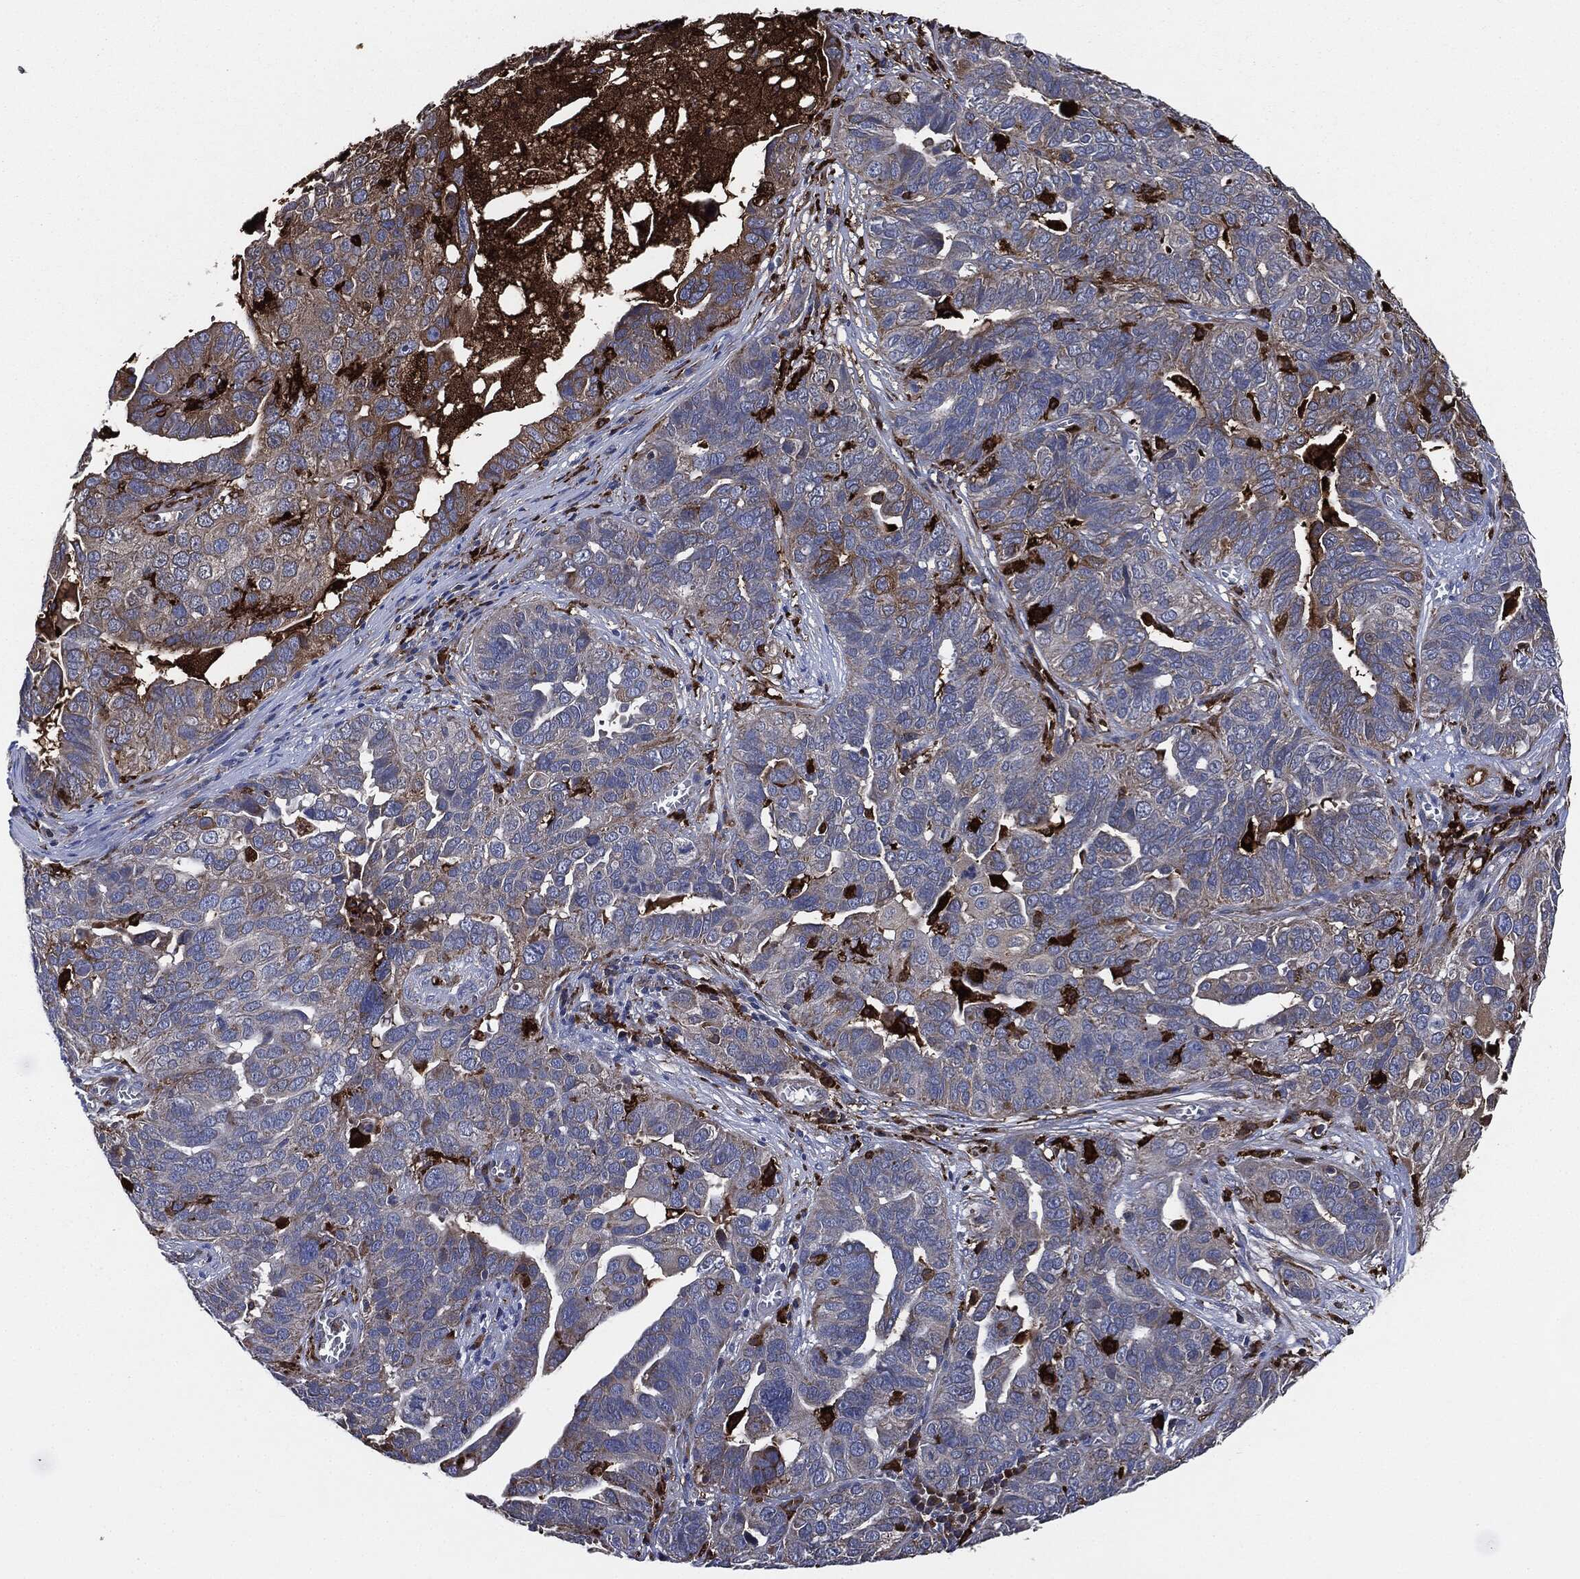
{"staining": {"intensity": "weak", "quantity": "25%-75%", "location": "cytoplasmic/membranous"}, "tissue": "ovarian cancer", "cell_type": "Tumor cells", "image_type": "cancer", "snomed": [{"axis": "morphology", "description": "Carcinoma, endometroid"}, {"axis": "topography", "description": "Soft tissue"}, {"axis": "topography", "description": "Ovary"}], "caption": "Approximately 25%-75% of tumor cells in human ovarian endometroid carcinoma show weak cytoplasmic/membranous protein positivity as visualized by brown immunohistochemical staining.", "gene": "TMEM11", "patient": {"sex": "female", "age": 52}}